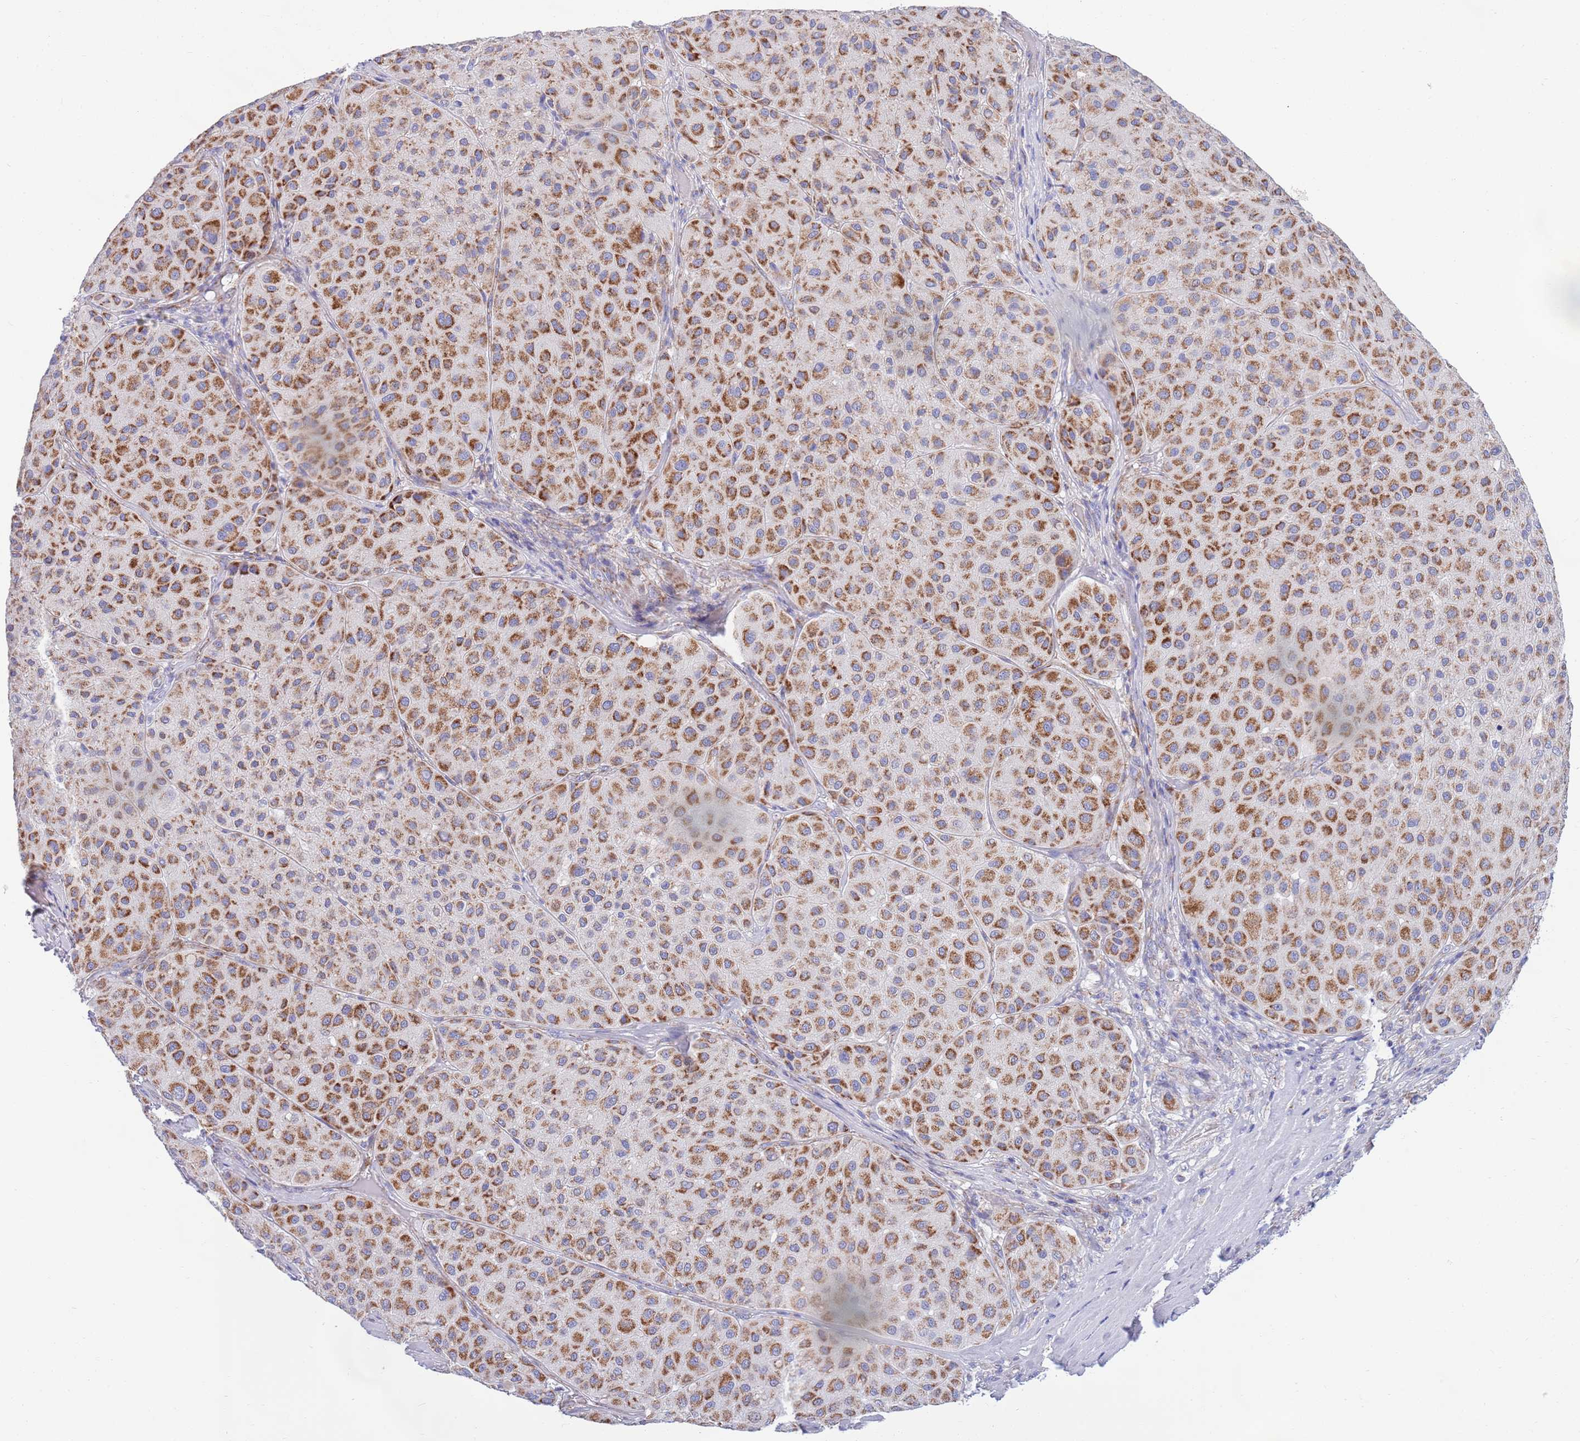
{"staining": {"intensity": "strong", "quantity": ">75%", "location": "cytoplasmic/membranous"}, "tissue": "melanoma", "cell_type": "Tumor cells", "image_type": "cancer", "snomed": [{"axis": "morphology", "description": "Malignant melanoma, Metastatic site"}, {"axis": "topography", "description": "Smooth muscle"}], "caption": "The micrograph displays immunohistochemical staining of melanoma. There is strong cytoplasmic/membranous expression is appreciated in approximately >75% of tumor cells. (DAB IHC, brown staining for protein, blue staining for nuclei).", "gene": "EMC8", "patient": {"sex": "male", "age": 41}}